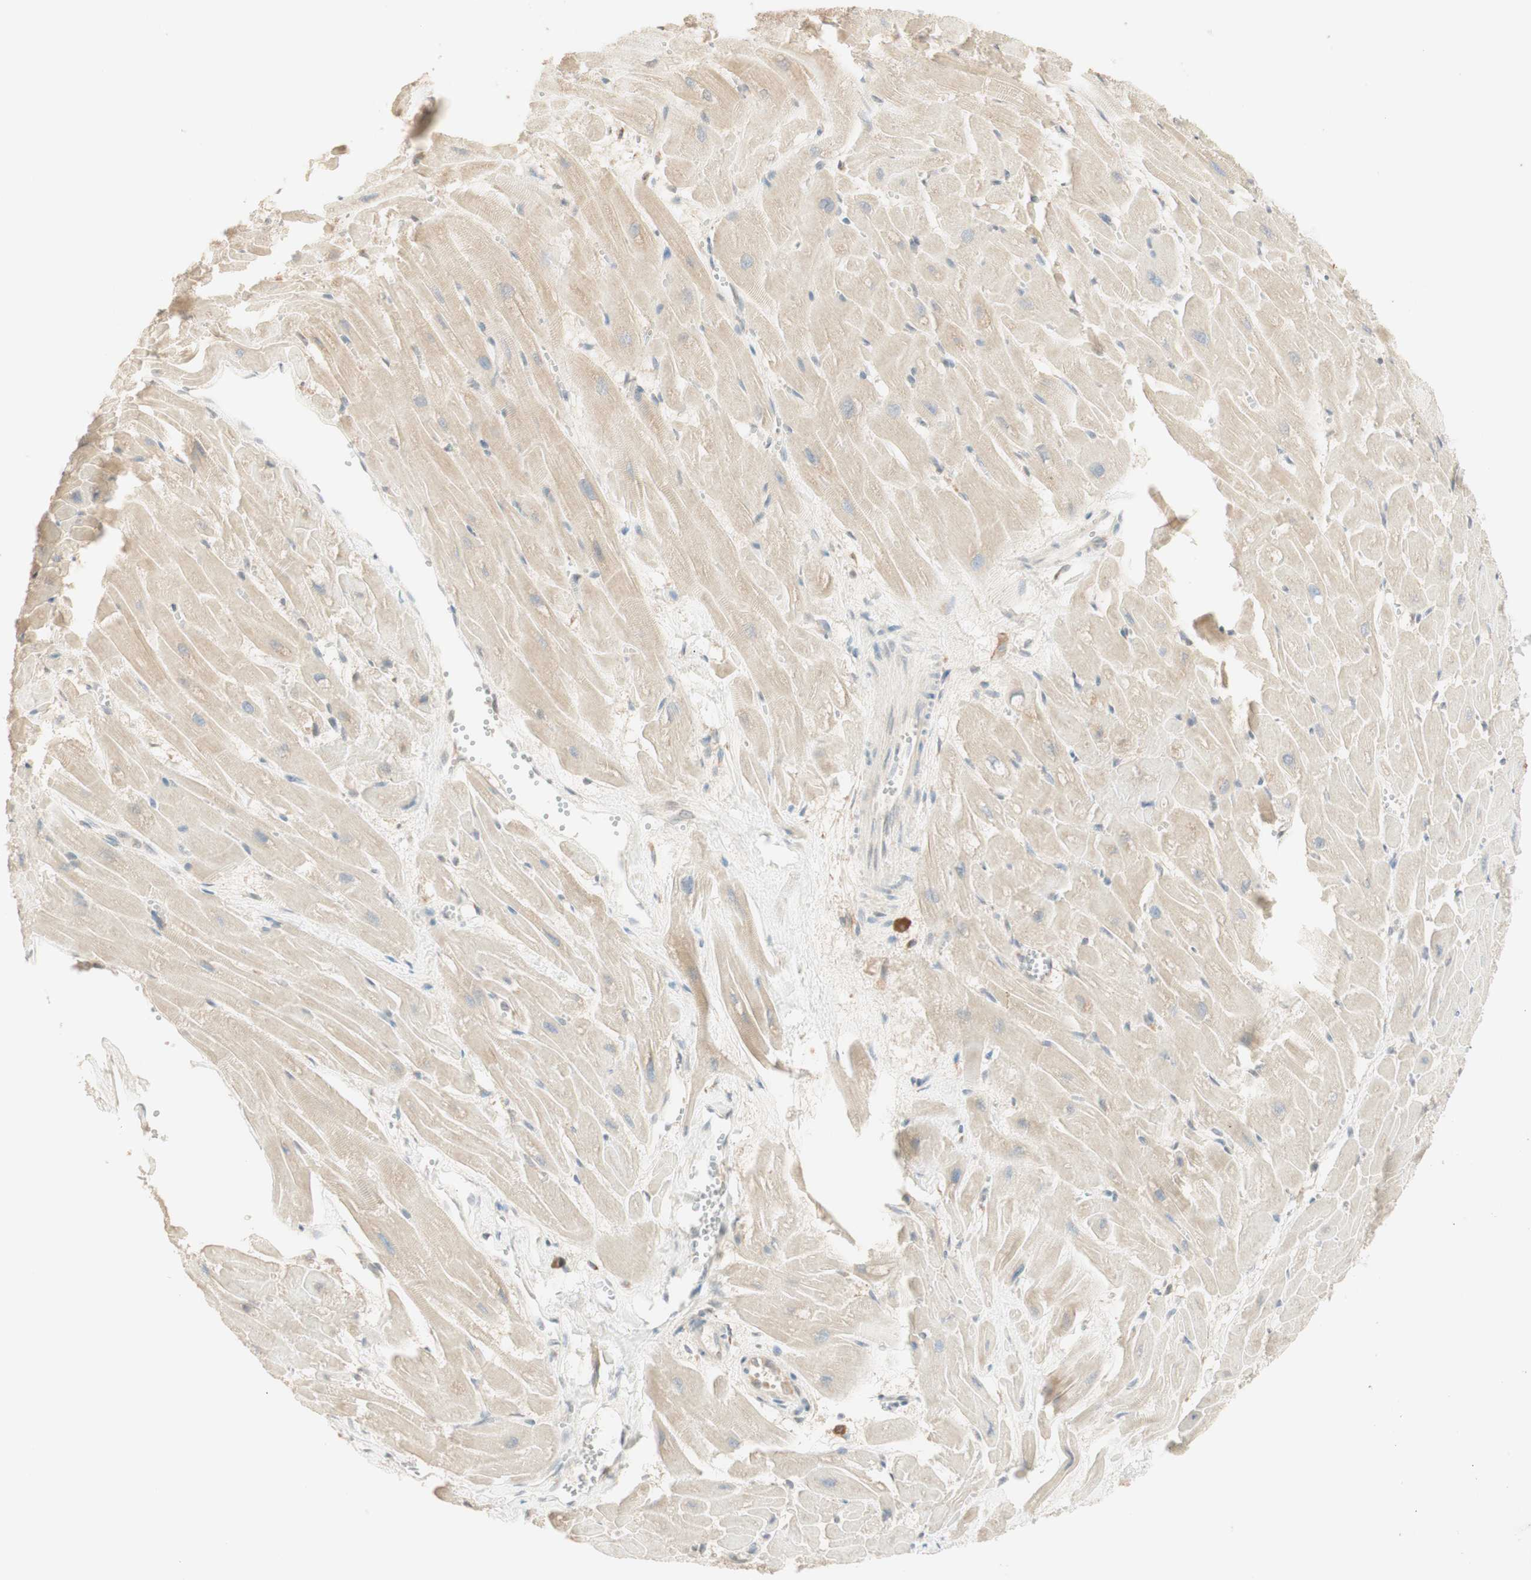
{"staining": {"intensity": "weak", "quantity": "25%-75%", "location": "cytoplasmic/membranous"}, "tissue": "heart muscle", "cell_type": "Cardiomyocytes", "image_type": "normal", "snomed": [{"axis": "morphology", "description": "Normal tissue, NOS"}, {"axis": "topography", "description": "Heart"}], "caption": "This micrograph demonstrates unremarkable heart muscle stained with immunohistochemistry (IHC) to label a protein in brown. The cytoplasmic/membranous of cardiomyocytes show weak positivity for the protein. Nuclei are counter-stained blue.", "gene": "CLCN2", "patient": {"sex": "female", "age": 19}}